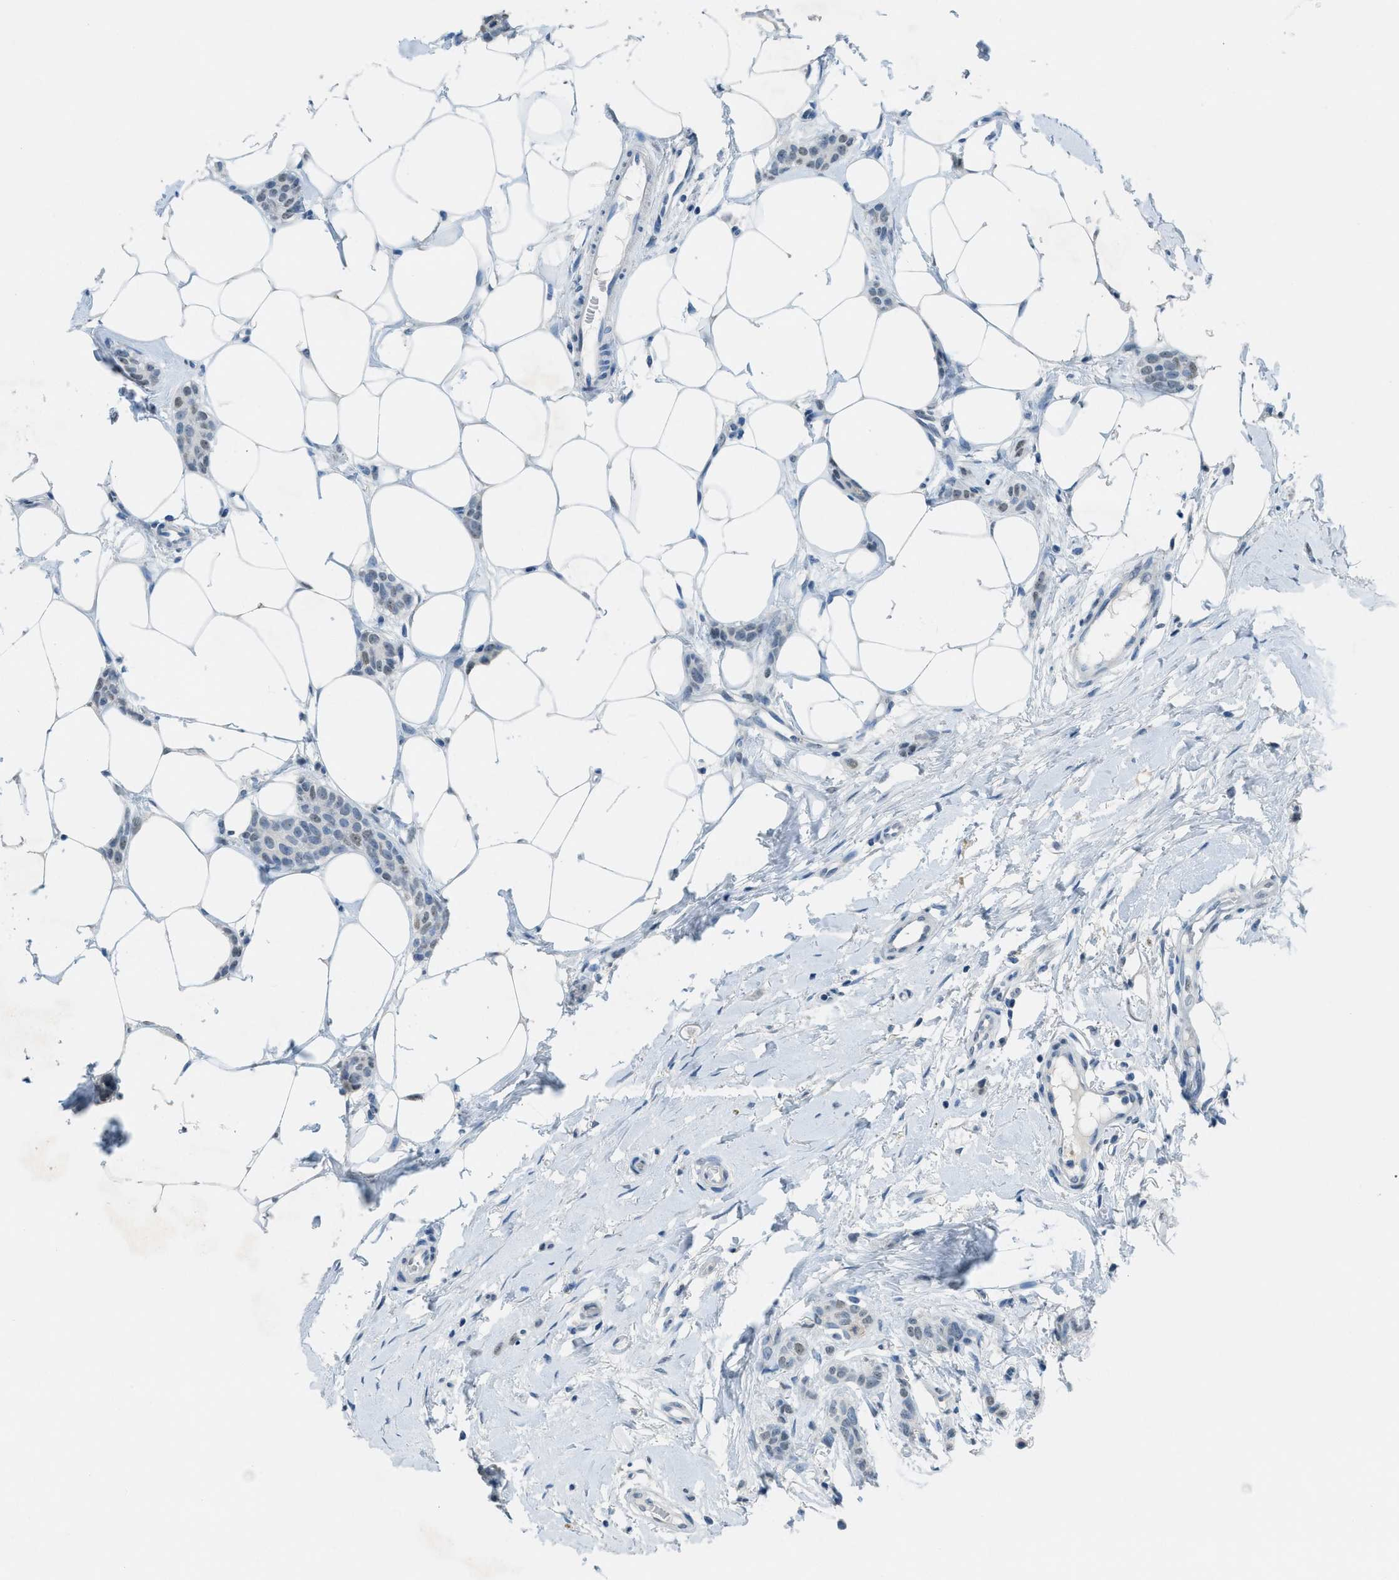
{"staining": {"intensity": "weak", "quantity": "<25%", "location": "nuclear"}, "tissue": "breast cancer", "cell_type": "Tumor cells", "image_type": "cancer", "snomed": [{"axis": "morphology", "description": "Lobular carcinoma"}, {"axis": "topography", "description": "Skin"}, {"axis": "topography", "description": "Breast"}], "caption": "A micrograph of human breast cancer is negative for staining in tumor cells.", "gene": "TTC13", "patient": {"sex": "female", "age": 46}}